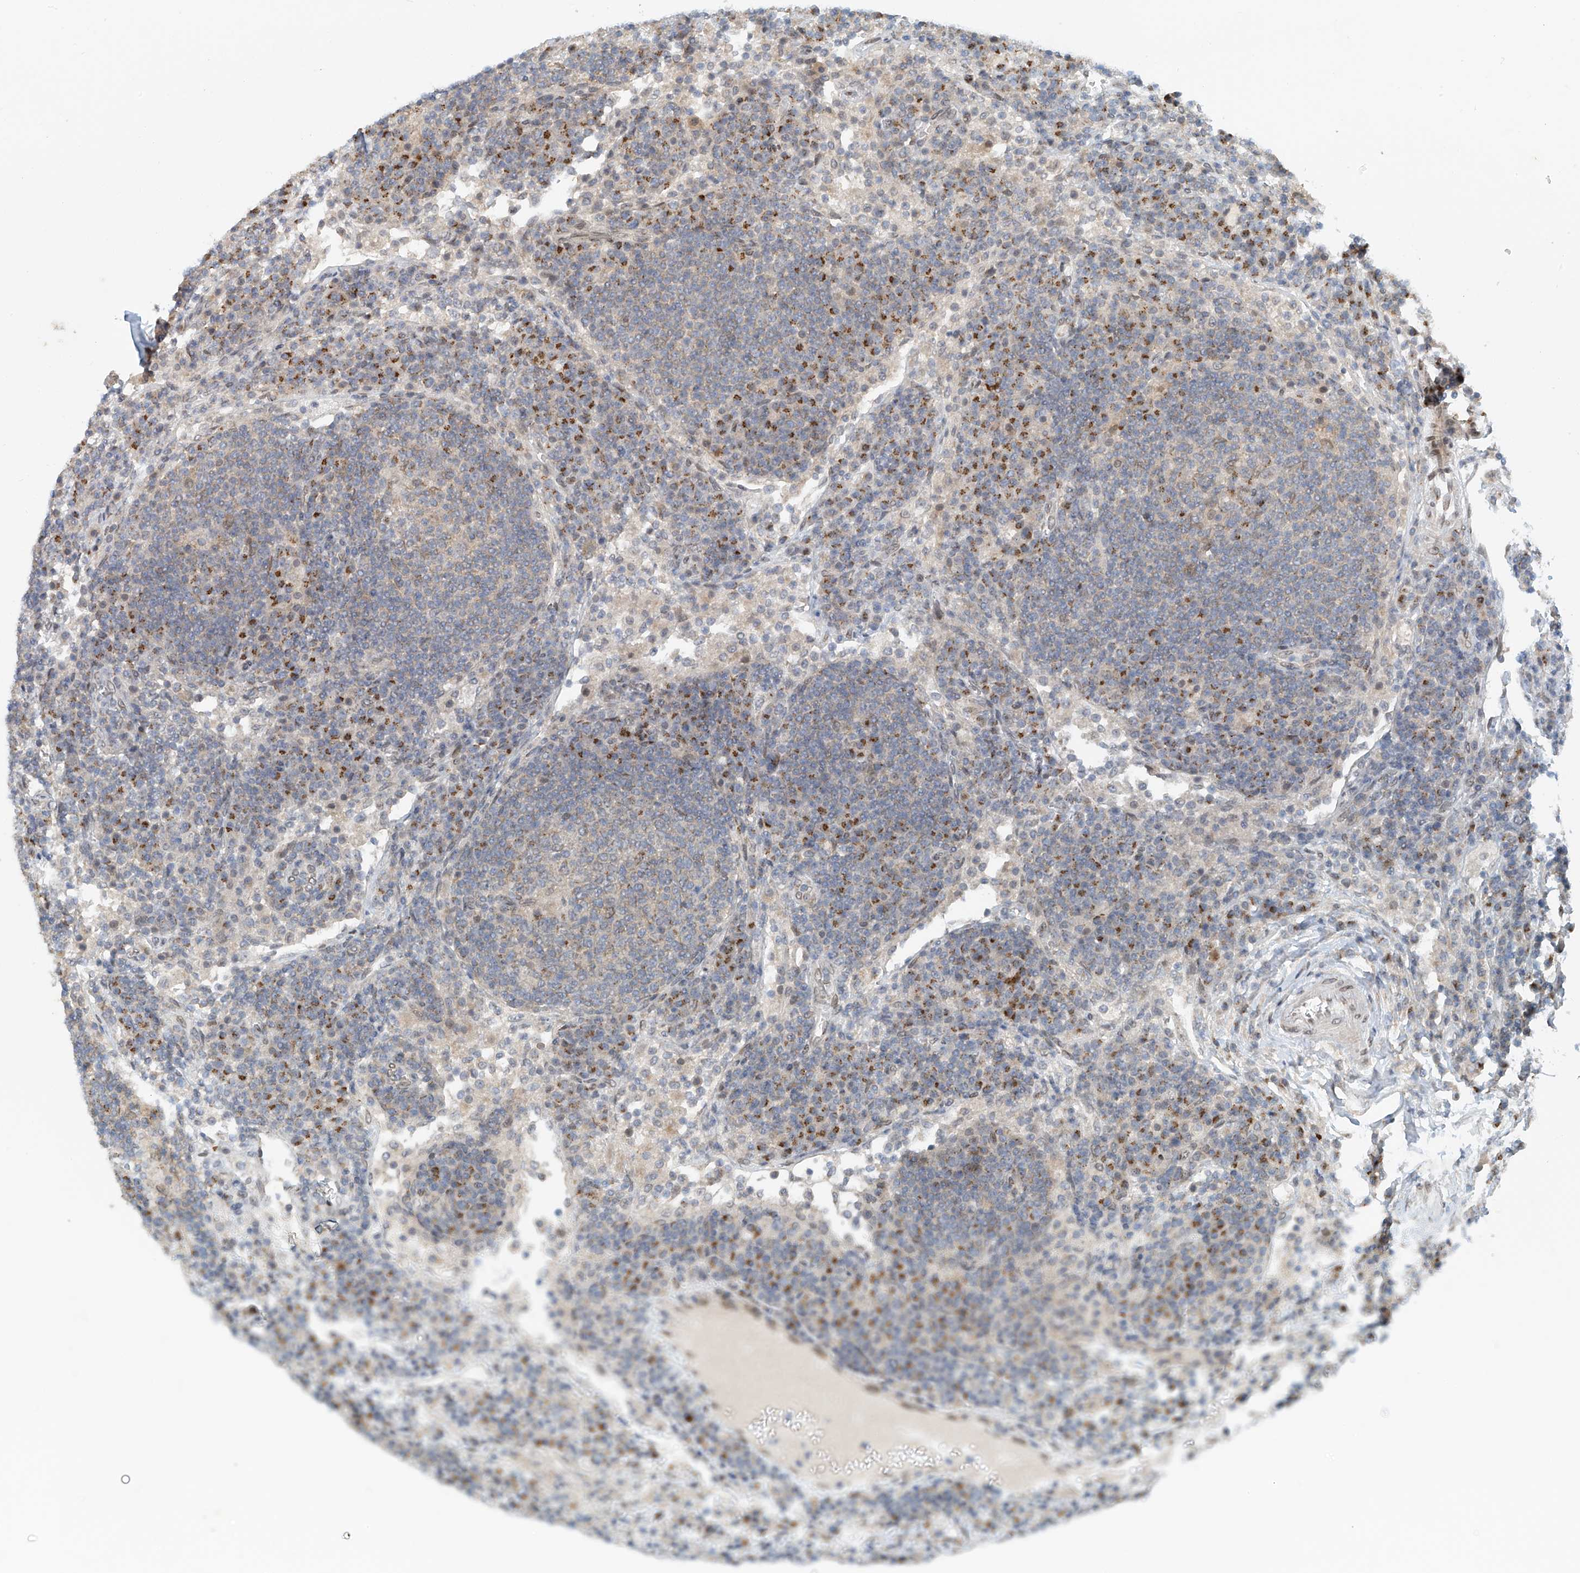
{"staining": {"intensity": "negative", "quantity": "none", "location": "none"}, "tissue": "lymph node", "cell_type": "Germinal center cells", "image_type": "normal", "snomed": [{"axis": "morphology", "description": "Normal tissue, NOS"}, {"axis": "topography", "description": "Lymph node"}], "caption": "DAB immunohistochemical staining of unremarkable lymph node reveals no significant expression in germinal center cells.", "gene": "STARD9", "patient": {"sex": "female", "age": 53}}